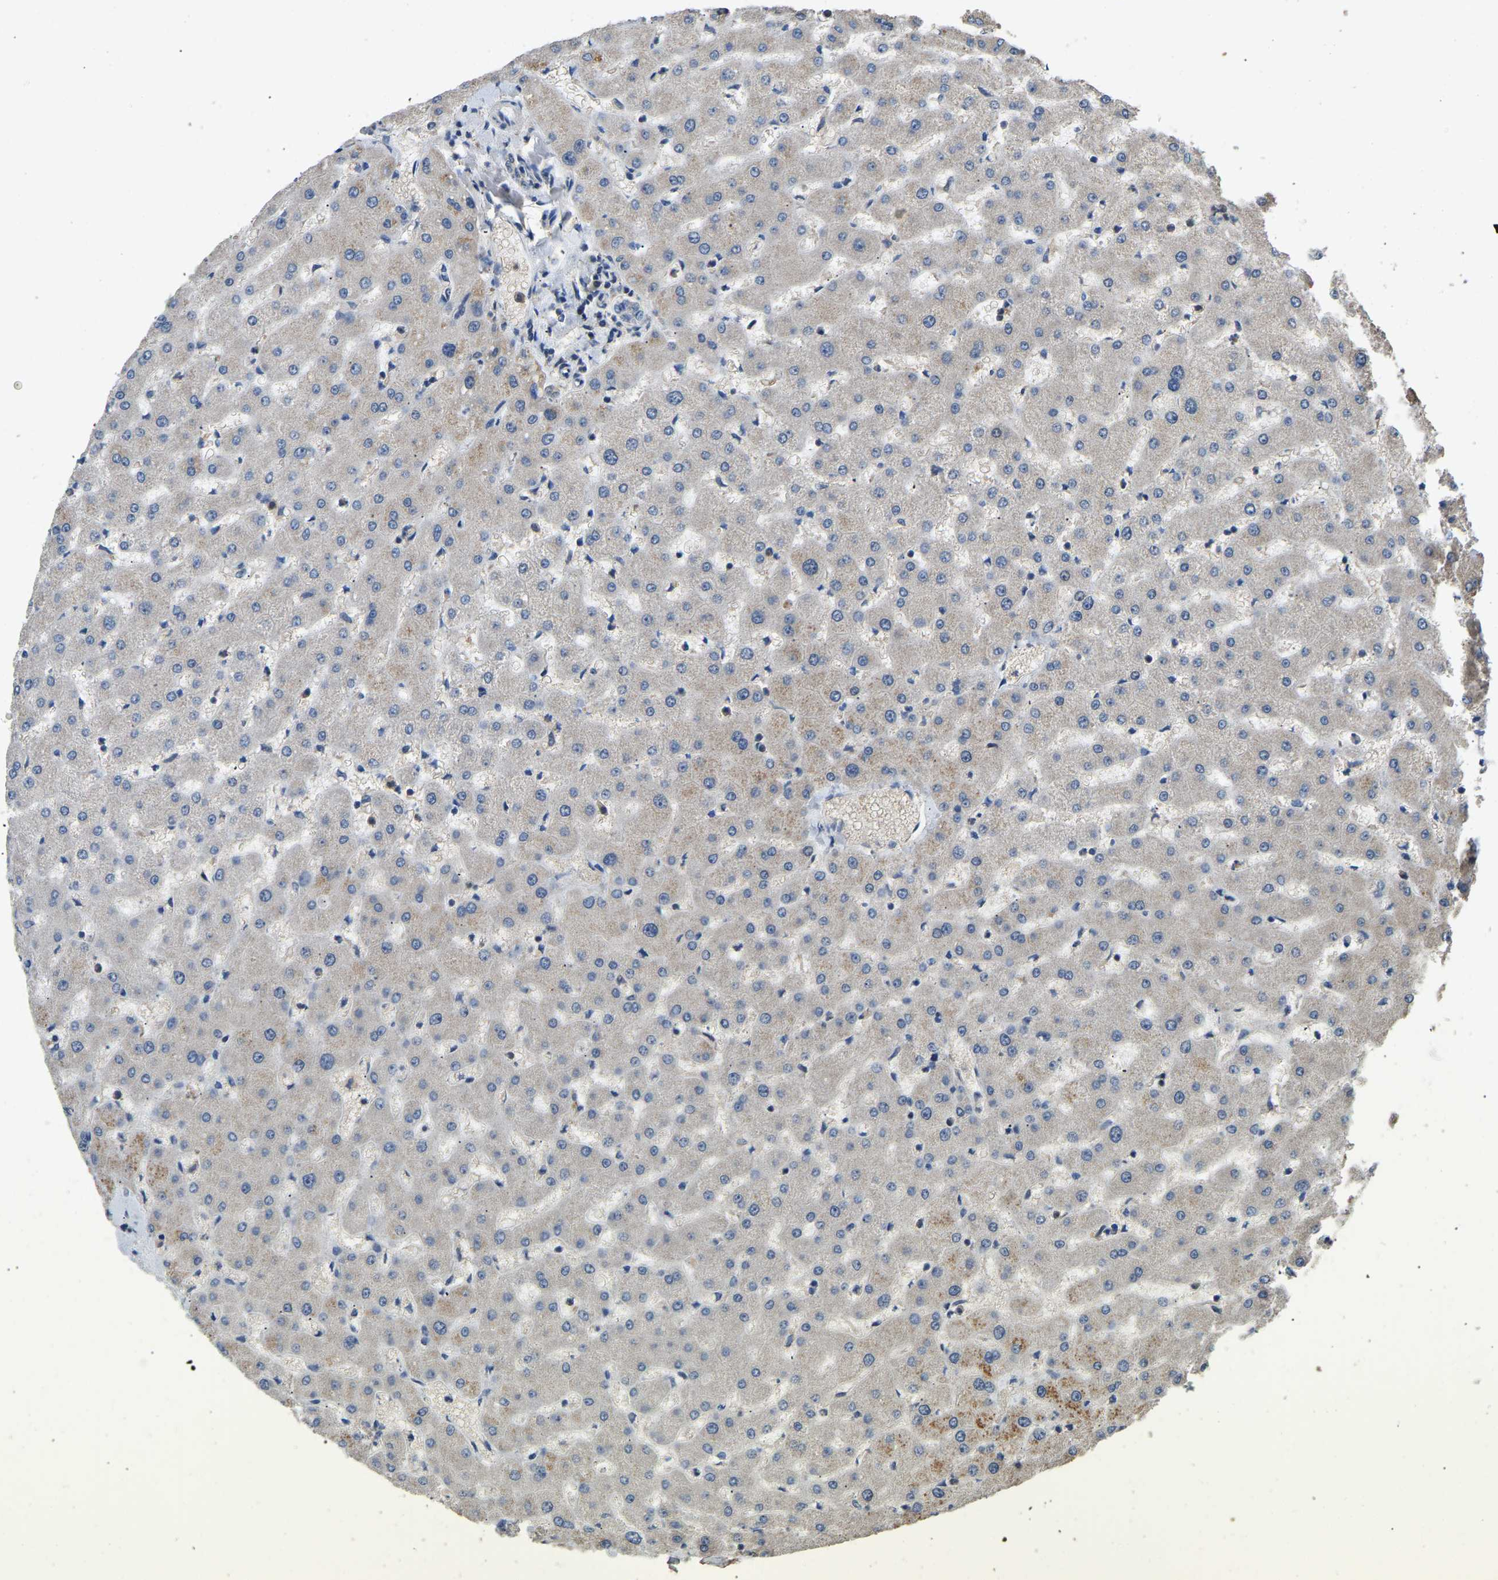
{"staining": {"intensity": "negative", "quantity": "none", "location": "none"}, "tissue": "liver", "cell_type": "Cholangiocytes", "image_type": "normal", "snomed": [{"axis": "morphology", "description": "Normal tissue, NOS"}, {"axis": "topography", "description": "Liver"}], "caption": "The histopathology image demonstrates no significant staining in cholangiocytes of liver.", "gene": "TUFM", "patient": {"sex": "female", "age": 63}}